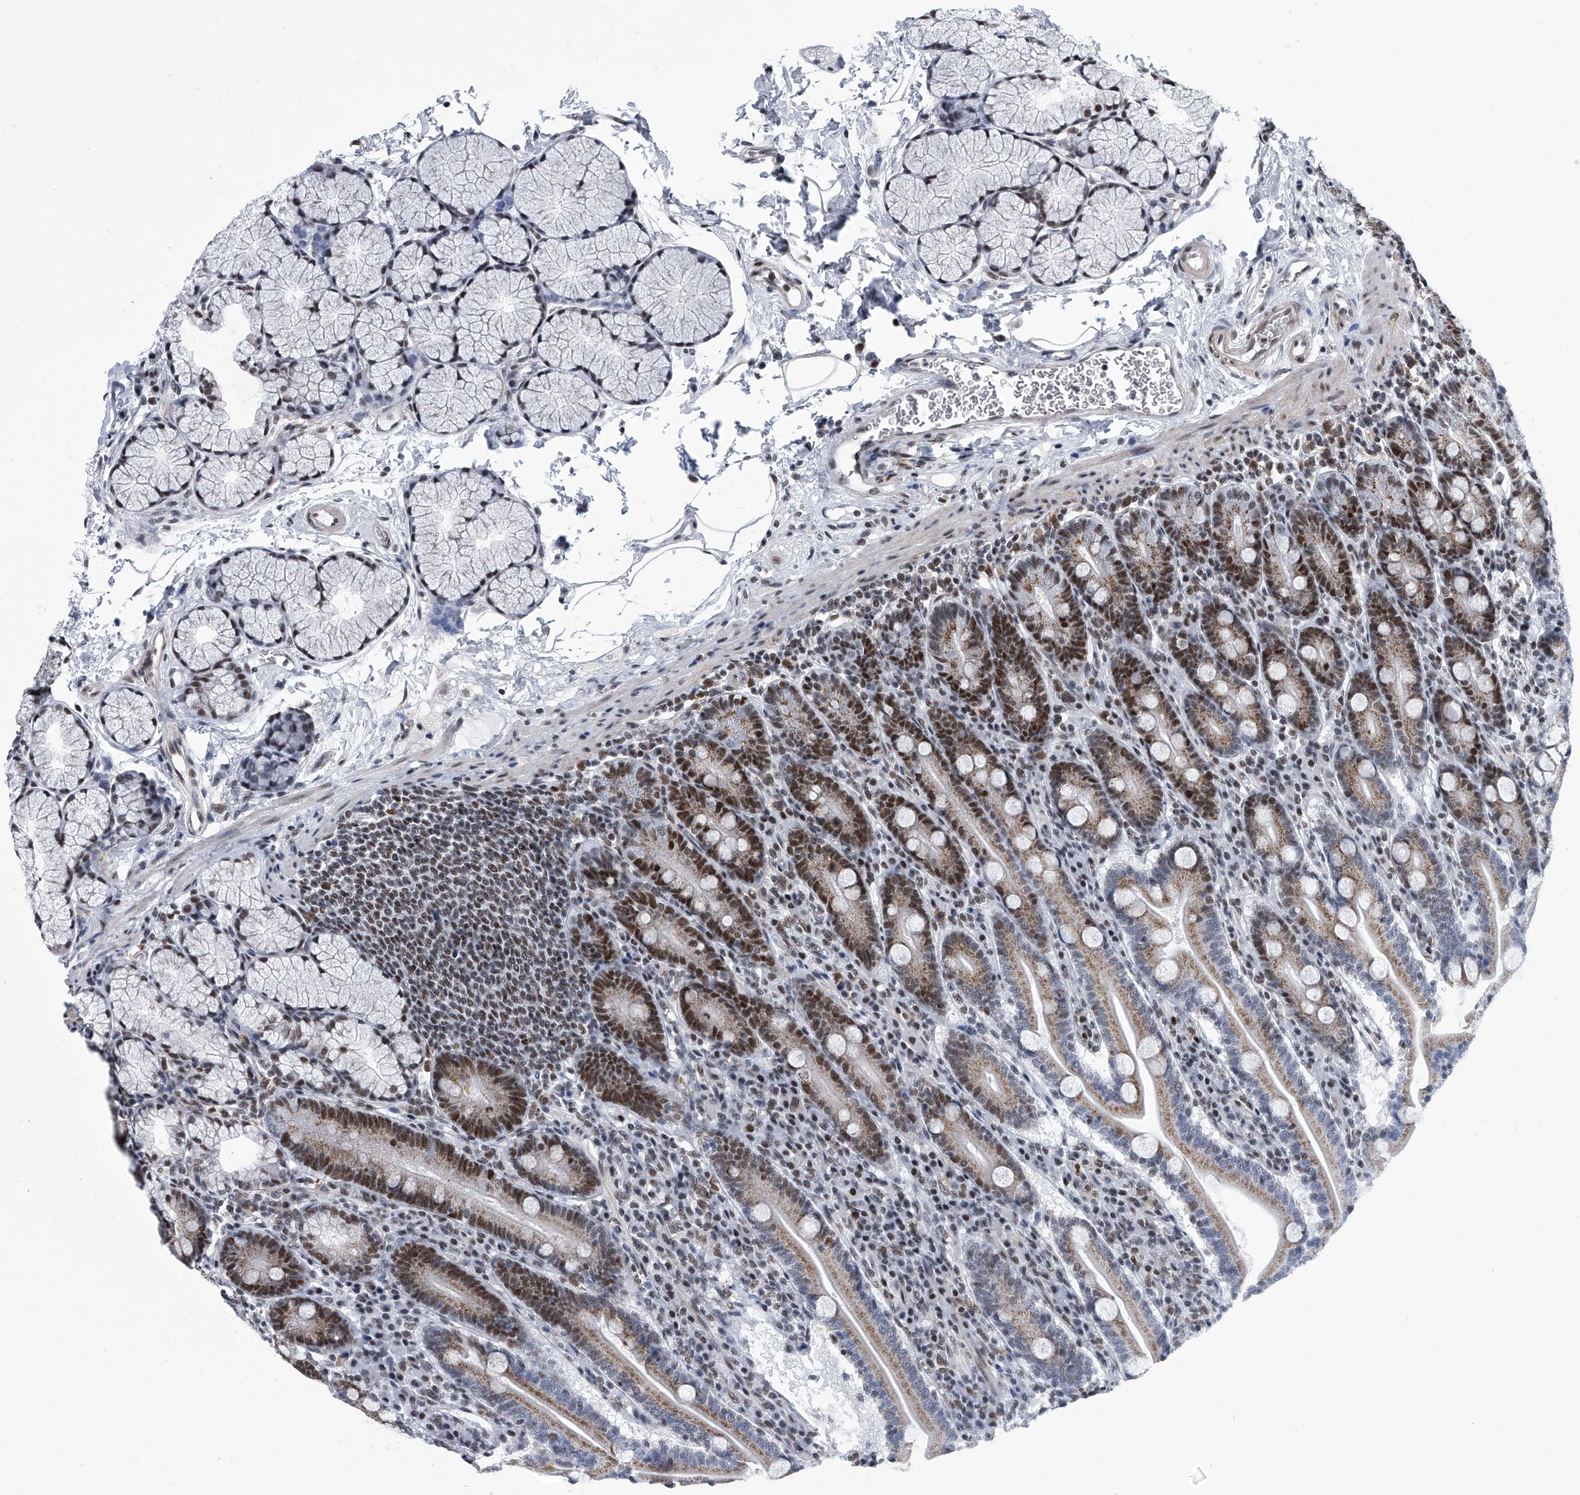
{"staining": {"intensity": "strong", "quantity": "25%-75%", "location": "cytoplasmic/membranous,nuclear"}, "tissue": "duodenum", "cell_type": "Glandular cells", "image_type": "normal", "snomed": [{"axis": "morphology", "description": "Normal tissue, NOS"}, {"axis": "topography", "description": "Duodenum"}], "caption": "Immunohistochemical staining of benign human duodenum demonstrates high levels of strong cytoplasmic/membranous,nuclear staining in about 25%-75% of glandular cells.", "gene": "SIM2", "patient": {"sex": "male", "age": 35}}